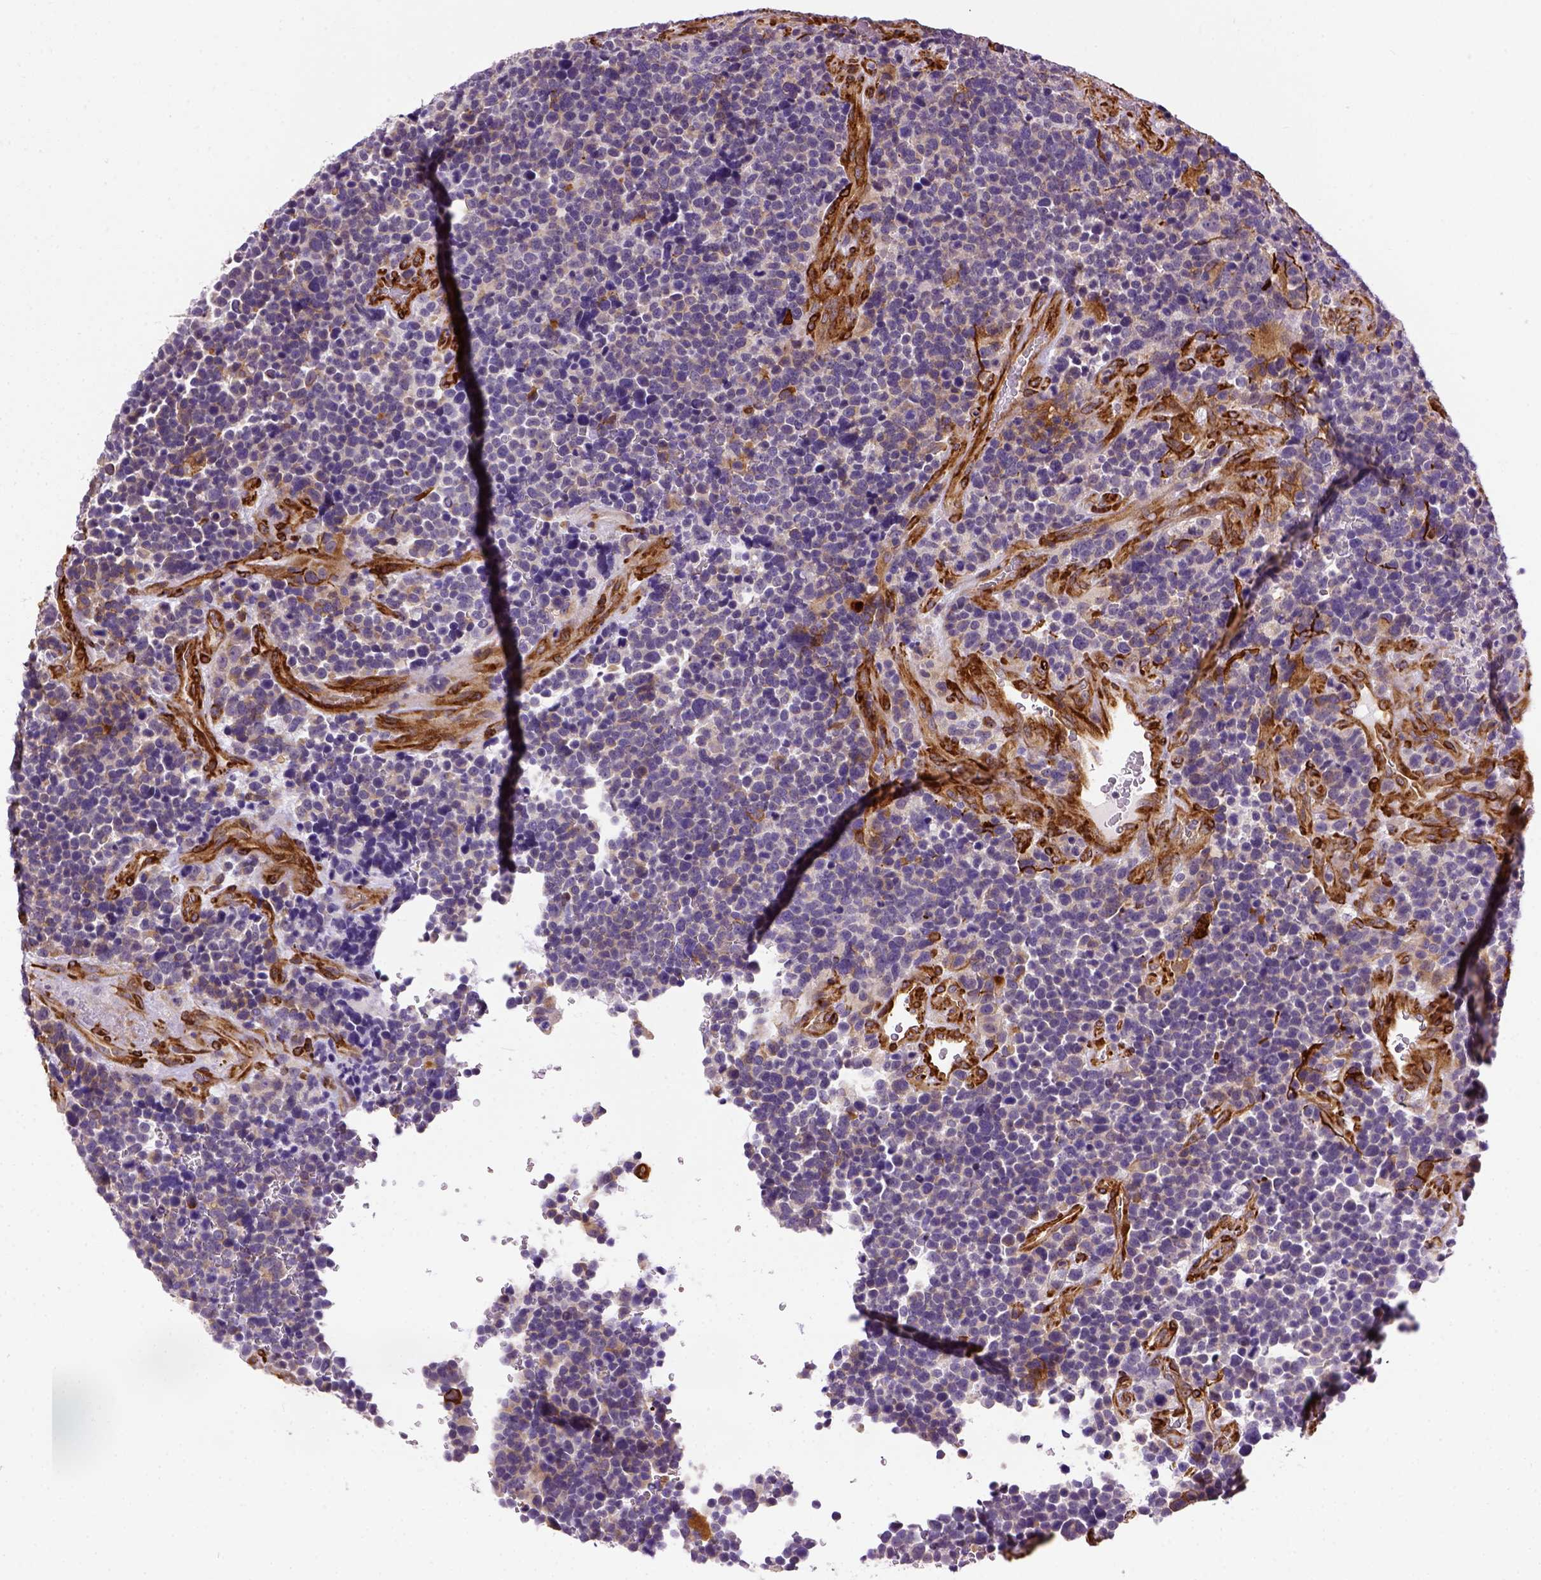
{"staining": {"intensity": "negative", "quantity": "none", "location": "none"}, "tissue": "glioma", "cell_type": "Tumor cells", "image_type": "cancer", "snomed": [{"axis": "morphology", "description": "Glioma, malignant, High grade"}, {"axis": "topography", "description": "Brain"}], "caption": "IHC of high-grade glioma (malignant) exhibits no positivity in tumor cells. (IHC, brightfield microscopy, high magnification).", "gene": "KAZN", "patient": {"sex": "male", "age": 33}}